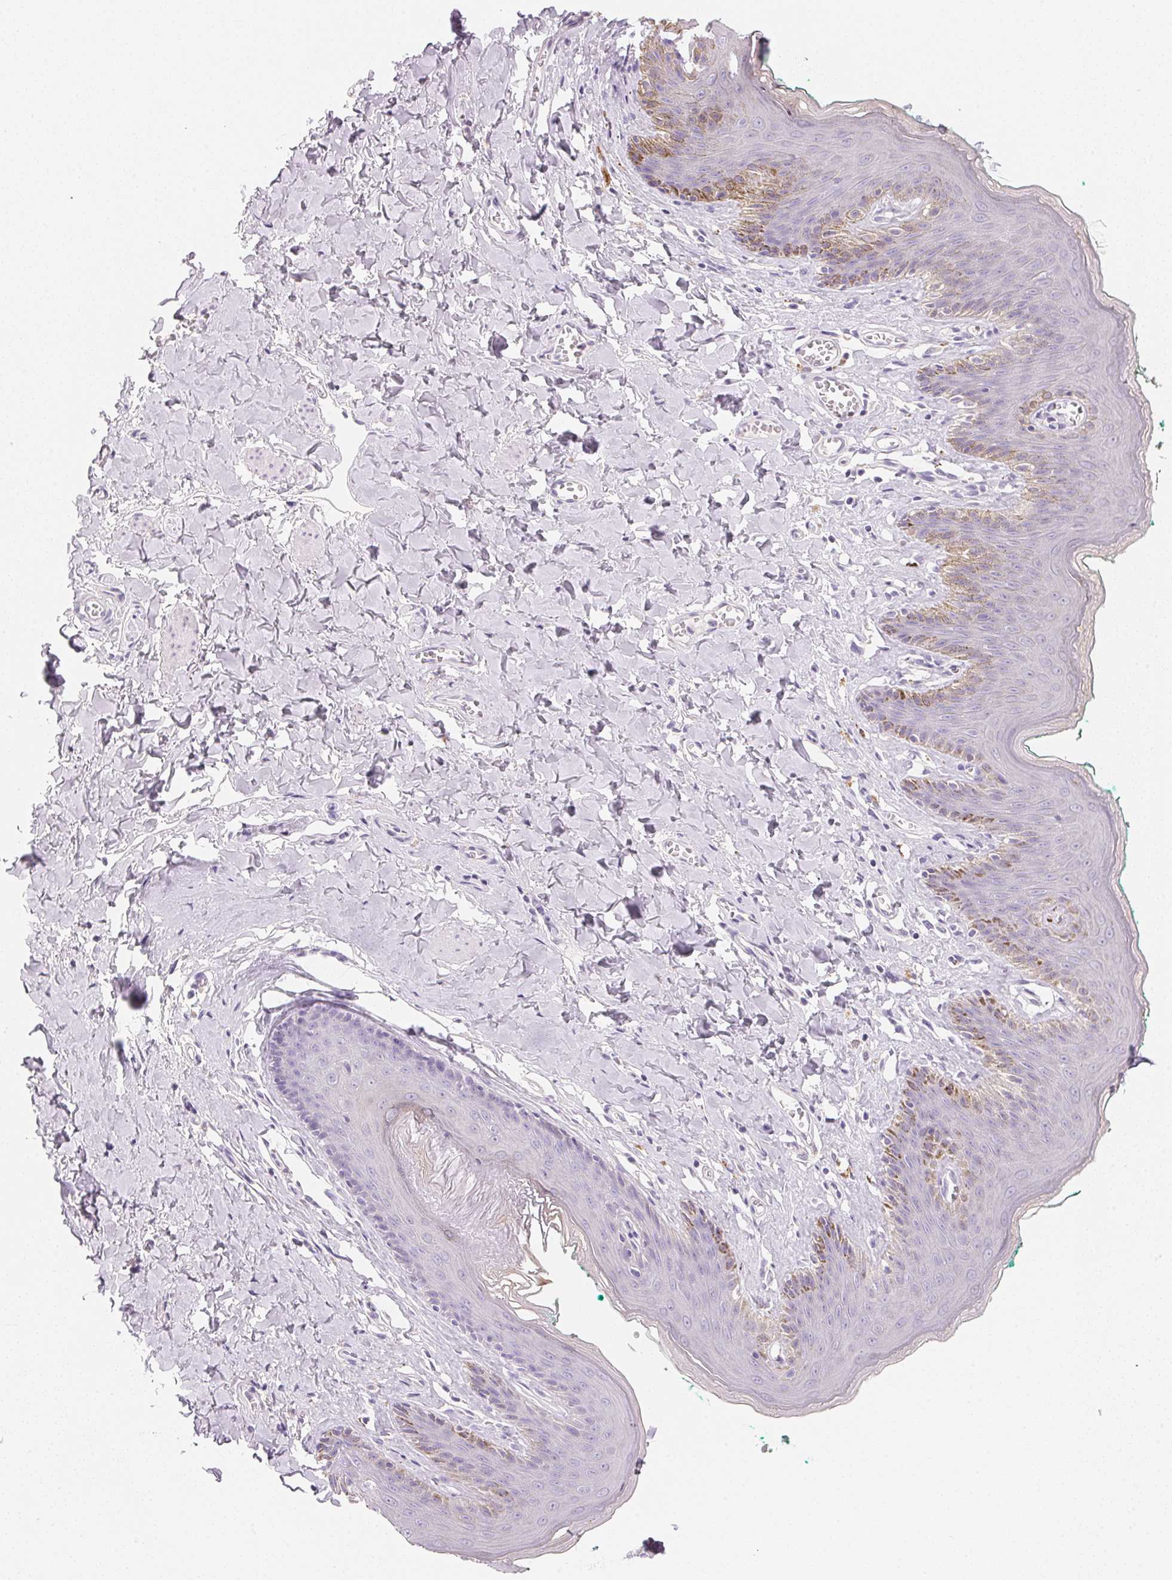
{"staining": {"intensity": "moderate", "quantity": "<25%", "location": "cytoplasmic/membranous"}, "tissue": "skin", "cell_type": "Epidermal cells", "image_type": "normal", "snomed": [{"axis": "morphology", "description": "Normal tissue, NOS"}, {"axis": "topography", "description": "Vulva"}, {"axis": "topography", "description": "Peripheral nerve tissue"}], "caption": "High-power microscopy captured an IHC image of unremarkable skin, revealing moderate cytoplasmic/membranous staining in about <25% of epidermal cells. (DAB (3,3'-diaminobenzidine) IHC with brightfield microscopy, high magnification).", "gene": "ACP3", "patient": {"sex": "female", "age": 66}}